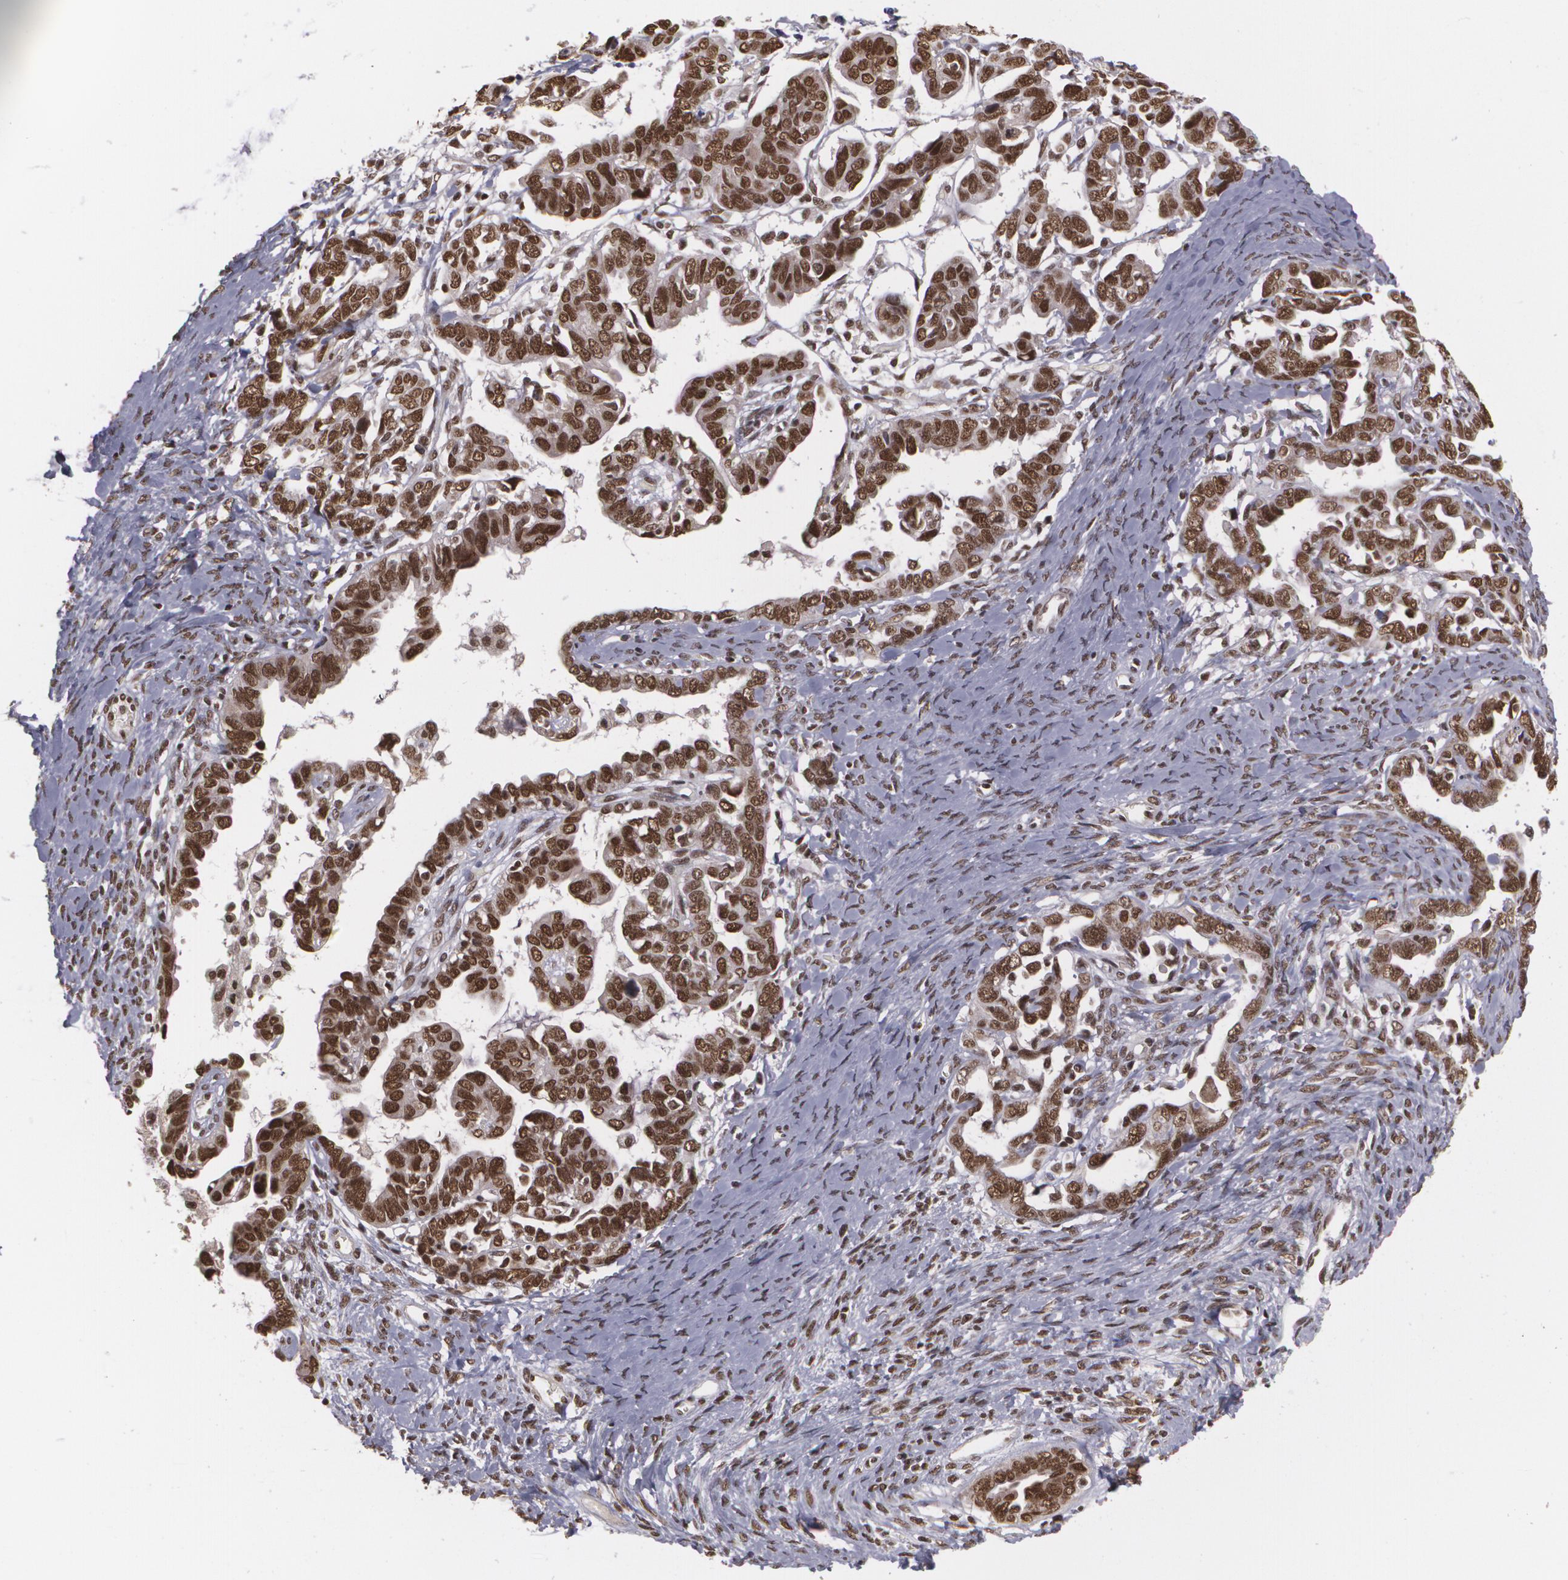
{"staining": {"intensity": "strong", "quantity": ">75%", "location": "nuclear"}, "tissue": "ovarian cancer", "cell_type": "Tumor cells", "image_type": "cancer", "snomed": [{"axis": "morphology", "description": "Cystadenocarcinoma, serous, NOS"}, {"axis": "topography", "description": "Ovary"}], "caption": "High-magnification brightfield microscopy of ovarian cancer stained with DAB (3,3'-diaminobenzidine) (brown) and counterstained with hematoxylin (blue). tumor cells exhibit strong nuclear positivity is appreciated in about>75% of cells.", "gene": "RXRB", "patient": {"sex": "female", "age": 69}}